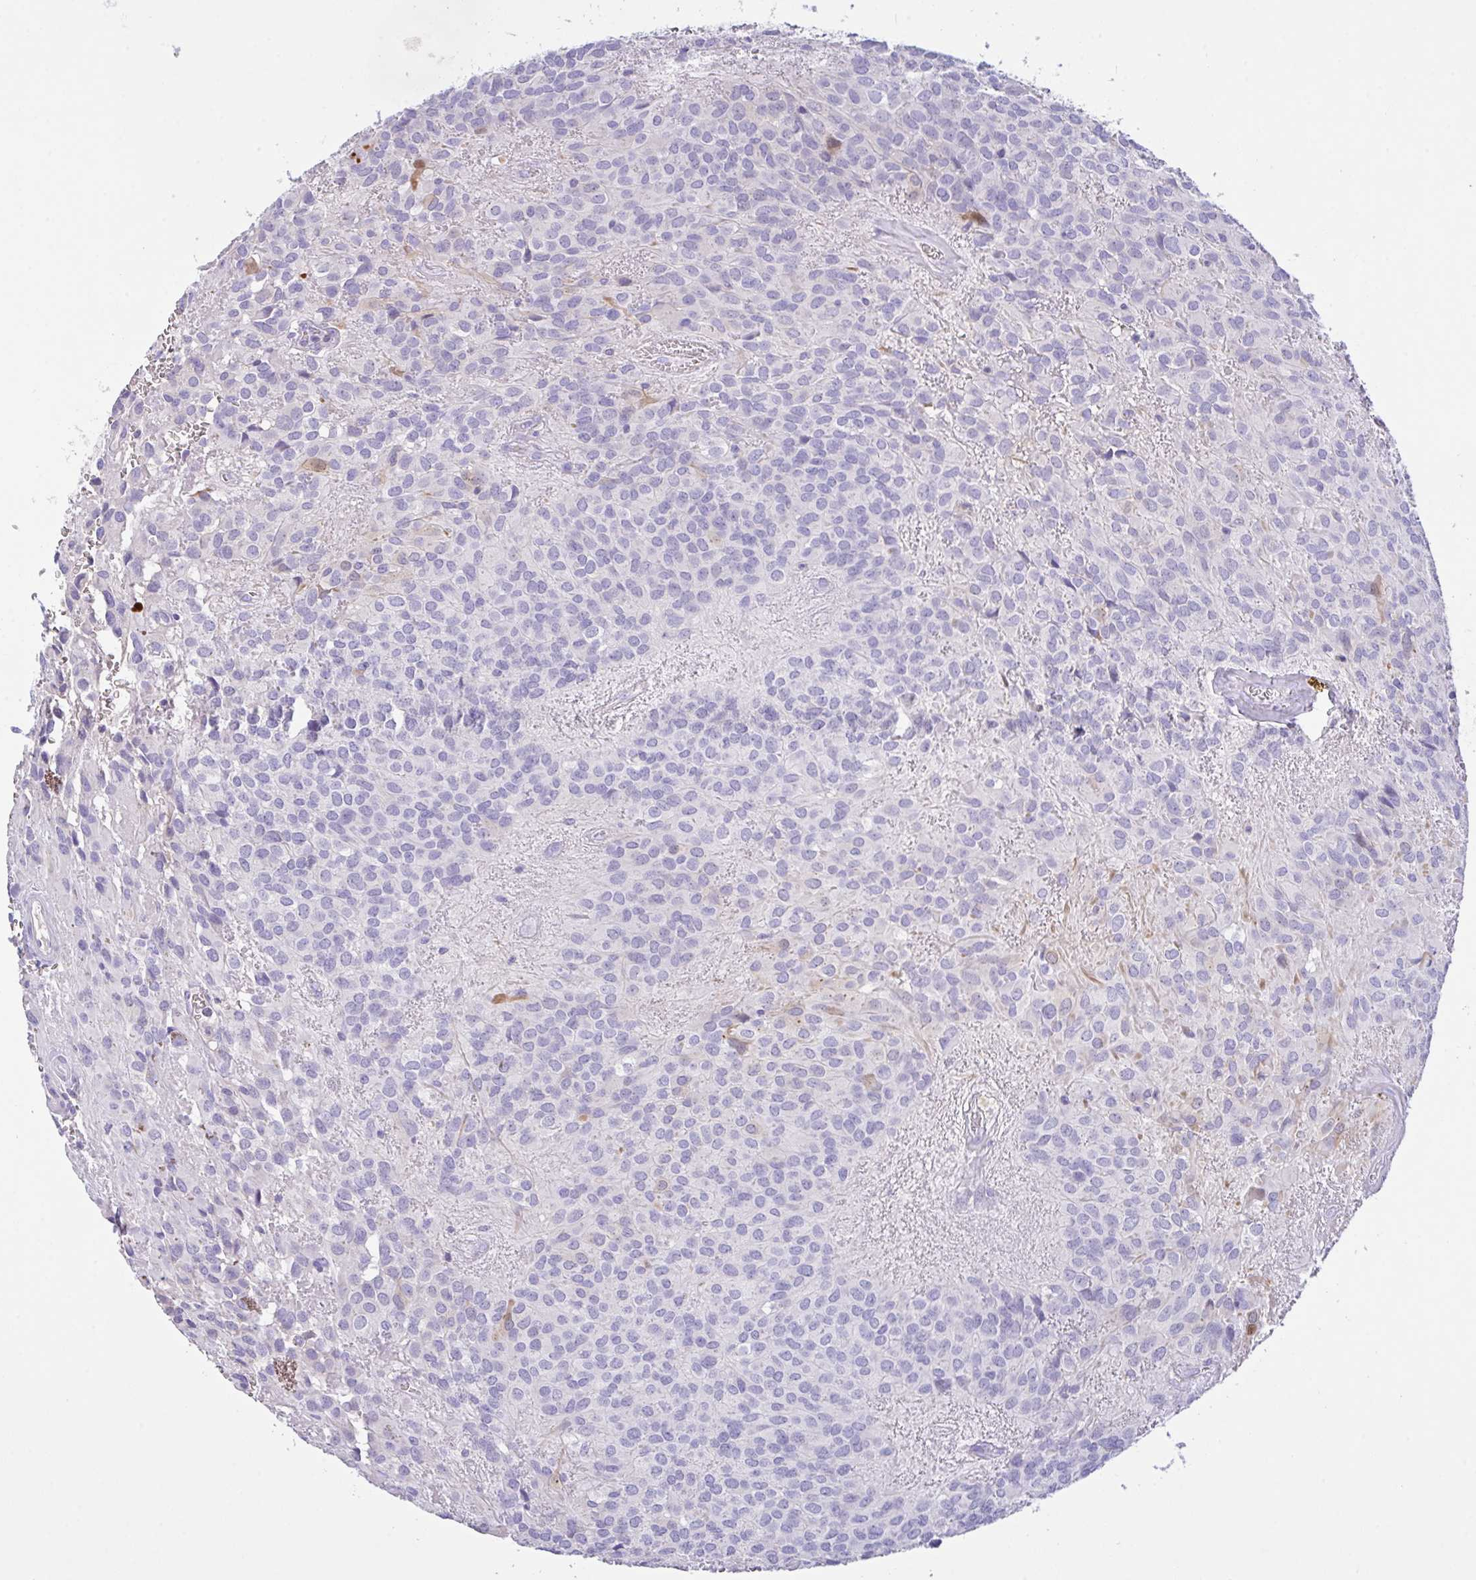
{"staining": {"intensity": "negative", "quantity": "none", "location": "none"}, "tissue": "glioma", "cell_type": "Tumor cells", "image_type": "cancer", "snomed": [{"axis": "morphology", "description": "Glioma, malignant, Low grade"}, {"axis": "topography", "description": "Brain"}], "caption": "There is no significant expression in tumor cells of malignant glioma (low-grade).", "gene": "CA10", "patient": {"sex": "male", "age": 56}}